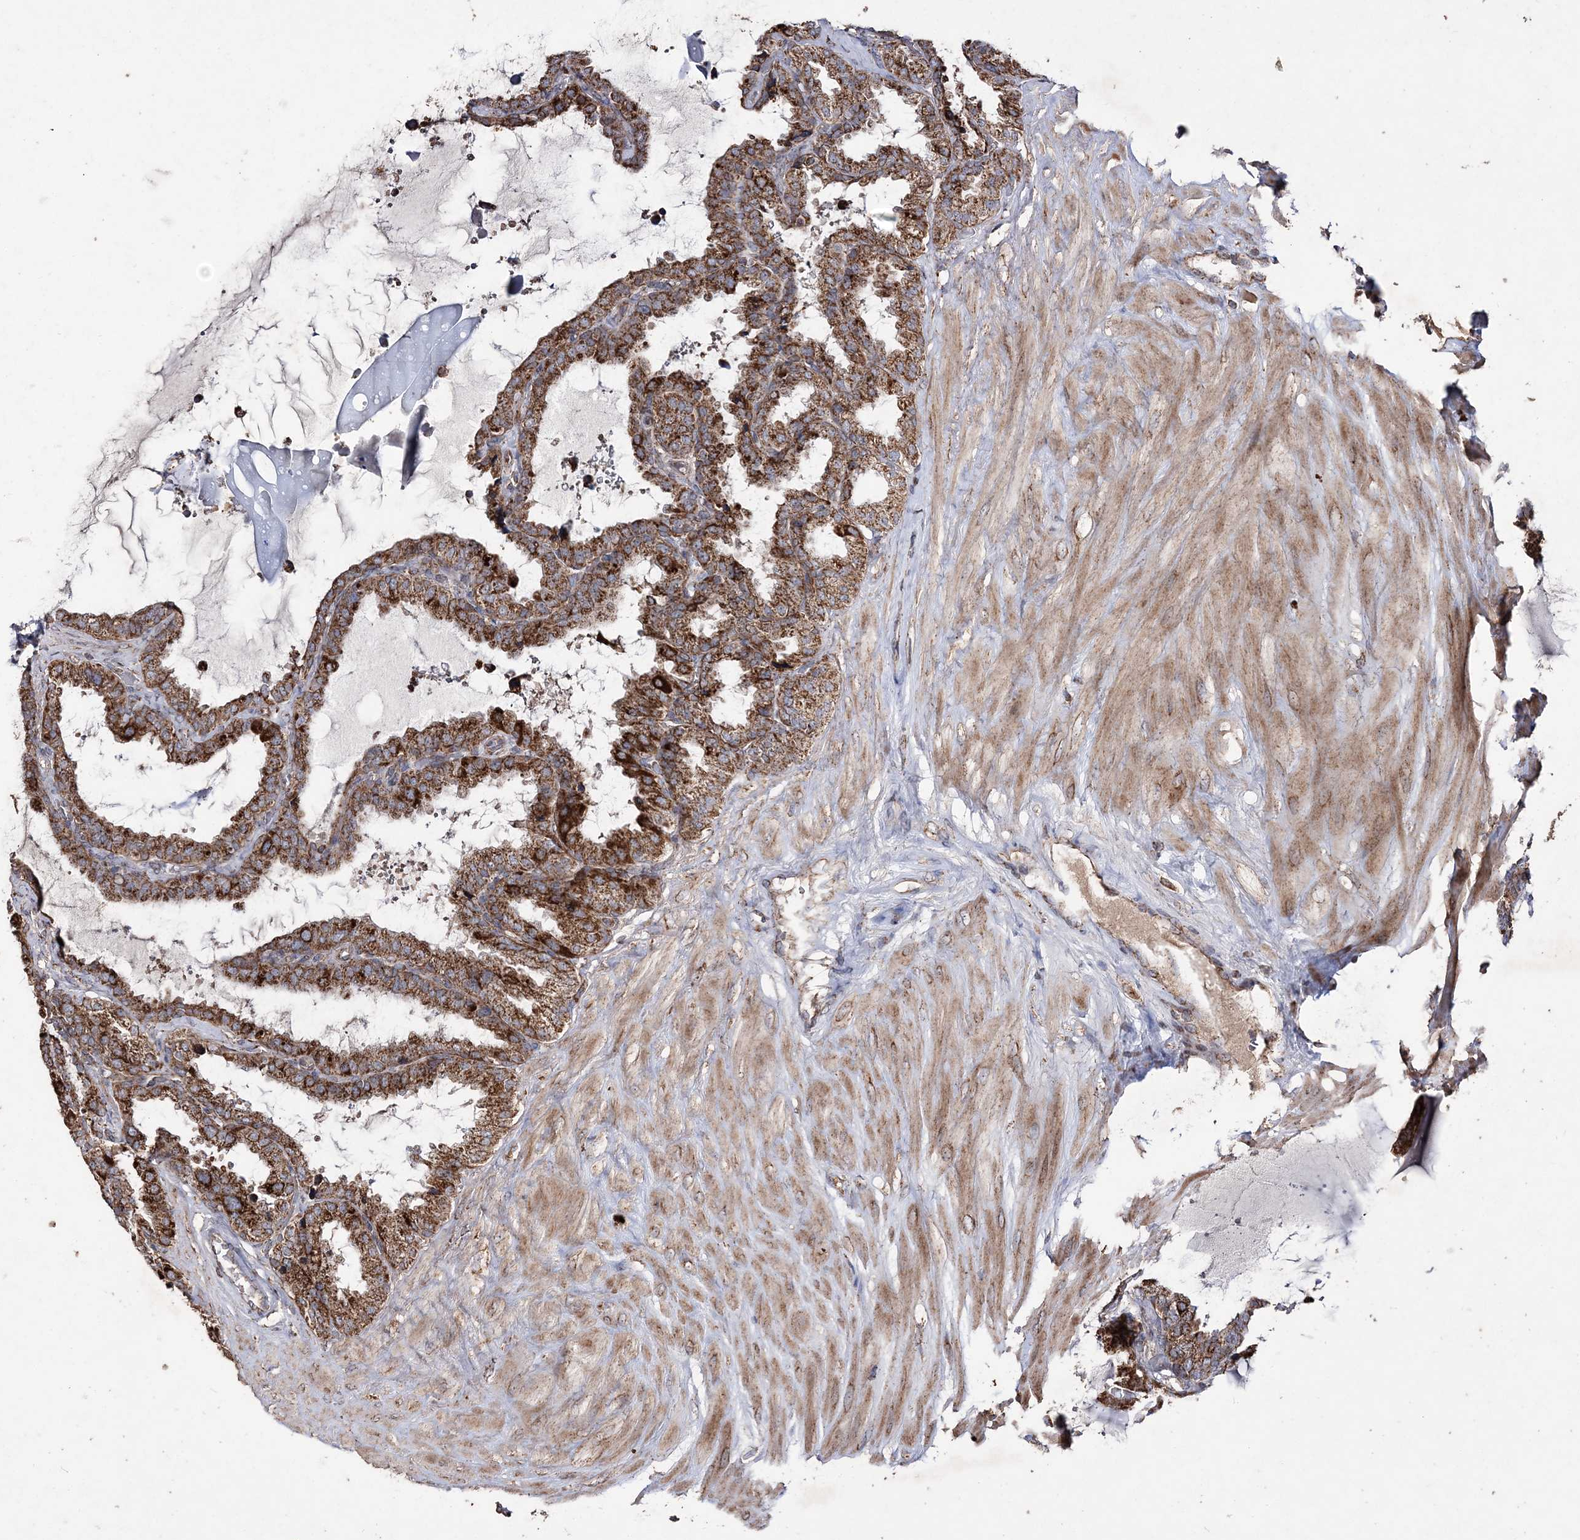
{"staining": {"intensity": "strong", "quantity": ">75%", "location": "cytoplasmic/membranous"}, "tissue": "seminal vesicle", "cell_type": "Glandular cells", "image_type": "normal", "snomed": [{"axis": "morphology", "description": "Normal tissue, NOS"}, {"axis": "topography", "description": "Seminal veicle"}], "caption": "Immunohistochemical staining of normal seminal vesicle shows high levels of strong cytoplasmic/membranous staining in about >75% of glandular cells.", "gene": "POC5", "patient": {"sex": "male", "age": 46}}